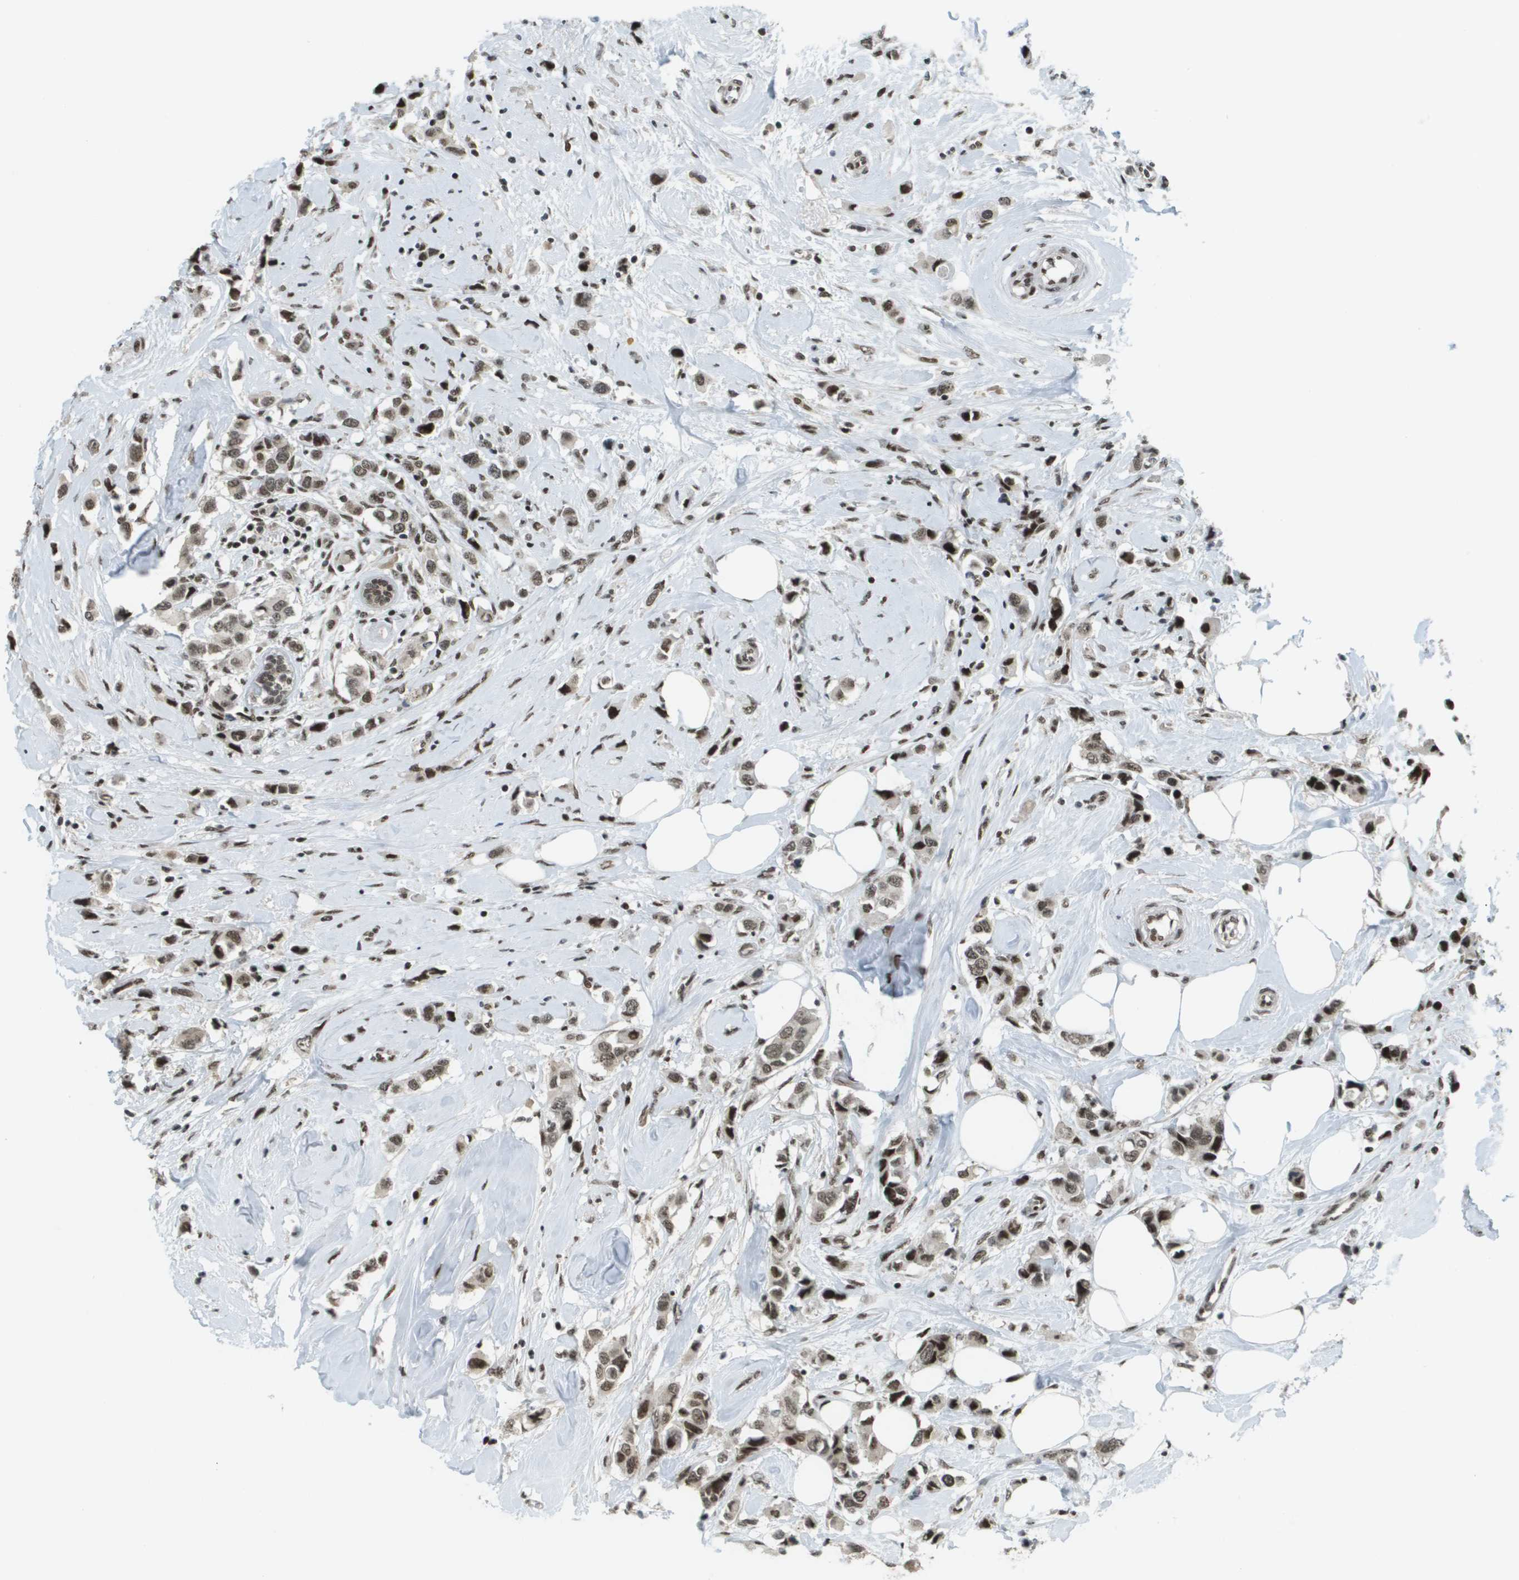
{"staining": {"intensity": "moderate", "quantity": ">75%", "location": "cytoplasmic/membranous,nuclear"}, "tissue": "breast cancer", "cell_type": "Tumor cells", "image_type": "cancer", "snomed": [{"axis": "morphology", "description": "Normal tissue, NOS"}, {"axis": "morphology", "description": "Duct carcinoma"}, {"axis": "topography", "description": "Breast"}], "caption": "About >75% of tumor cells in breast cancer (invasive ductal carcinoma) show moderate cytoplasmic/membranous and nuclear protein expression as visualized by brown immunohistochemical staining.", "gene": "IRF7", "patient": {"sex": "female", "age": 50}}